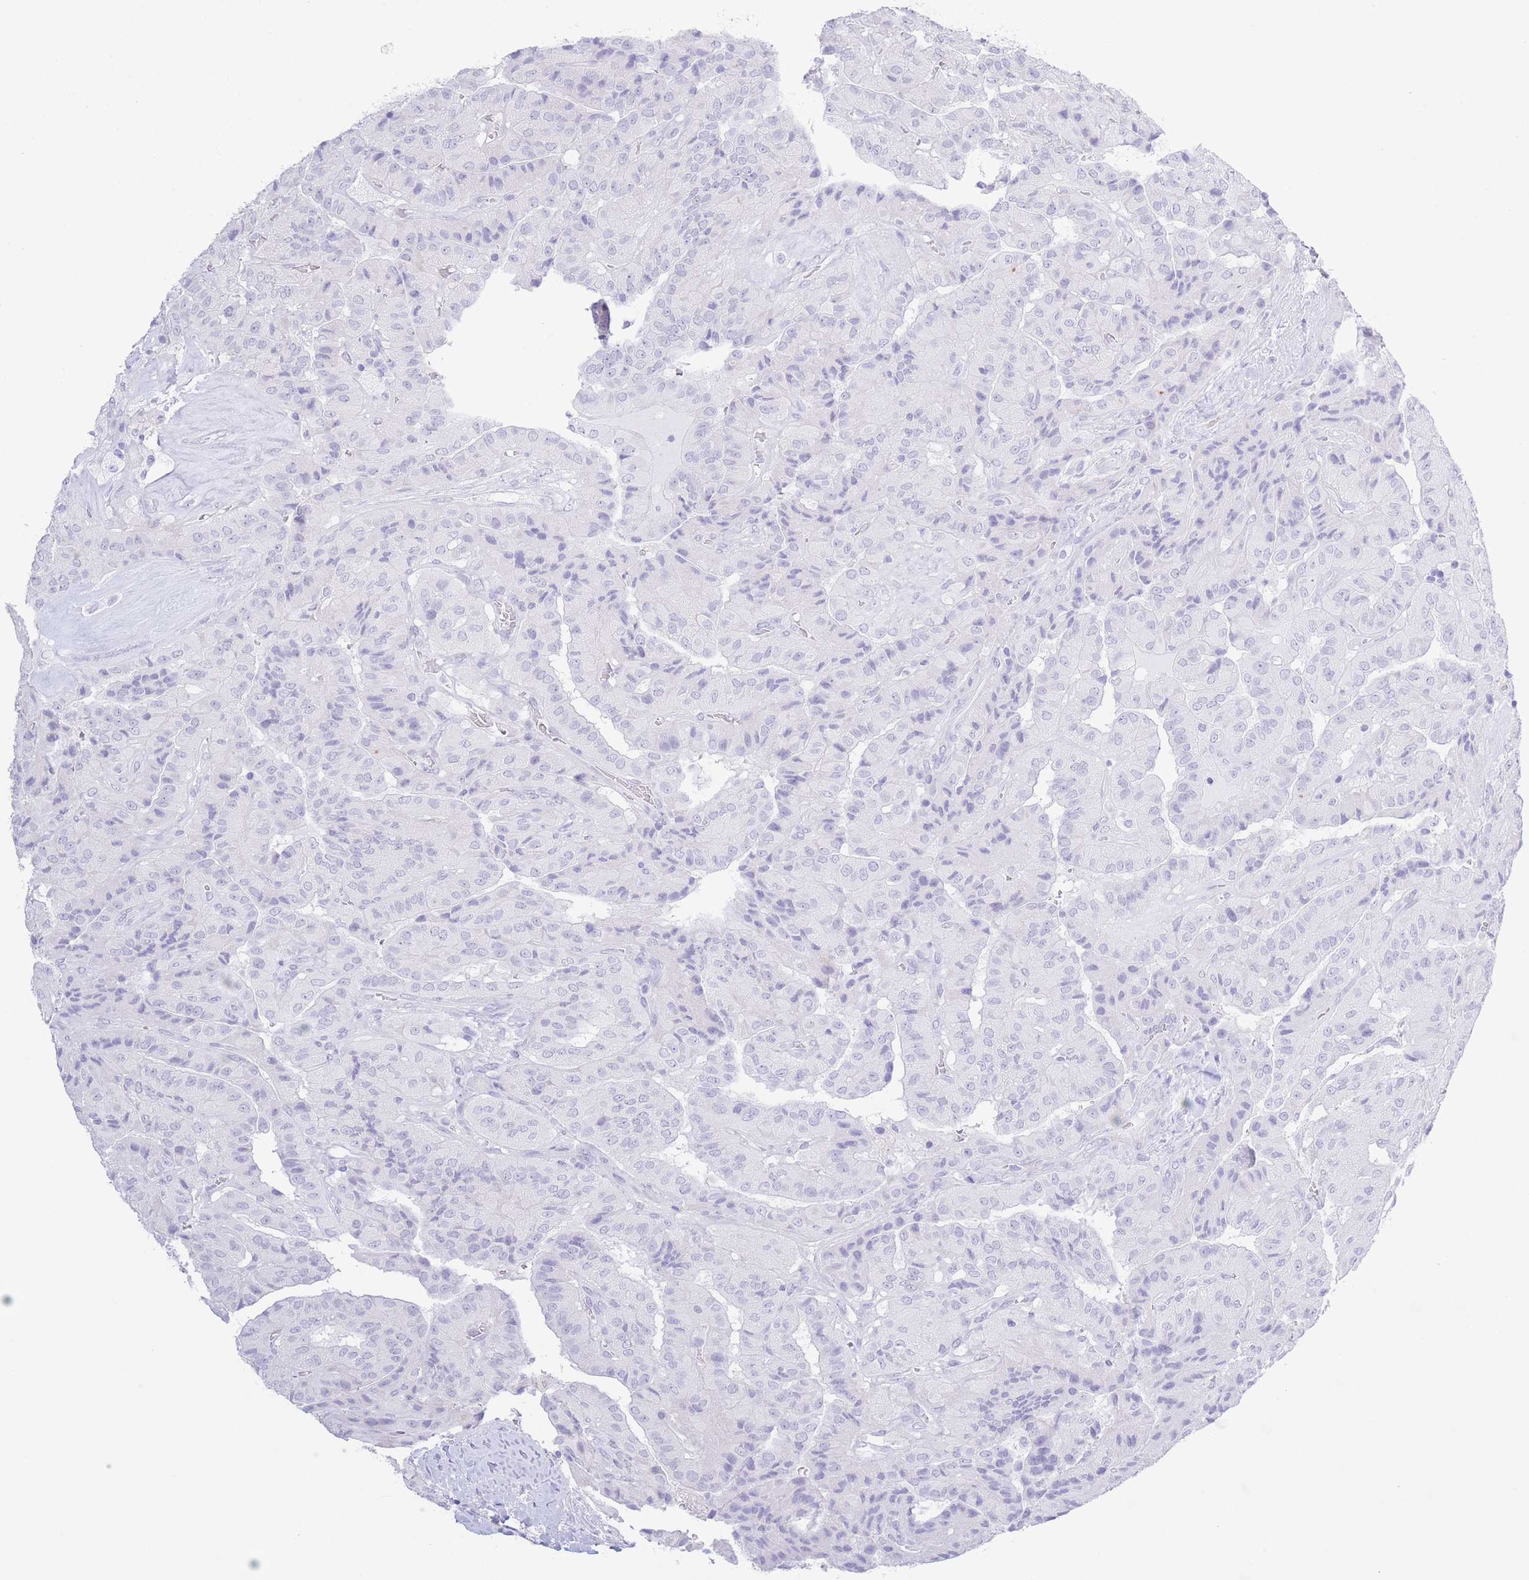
{"staining": {"intensity": "negative", "quantity": "none", "location": "none"}, "tissue": "thyroid cancer", "cell_type": "Tumor cells", "image_type": "cancer", "snomed": [{"axis": "morphology", "description": "Normal tissue, NOS"}, {"axis": "morphology", "description": "Papillary adenocarcinoma, NOS"}, {"axis": "topography", "description": "Thyroid gland"}], "caption": "The micrograph displays no staining of tumor cells in thyroid cancer (papillary adenocarcinoma).", "gene": "PKLR", "patient": {"sex": "female", "age": 59}}